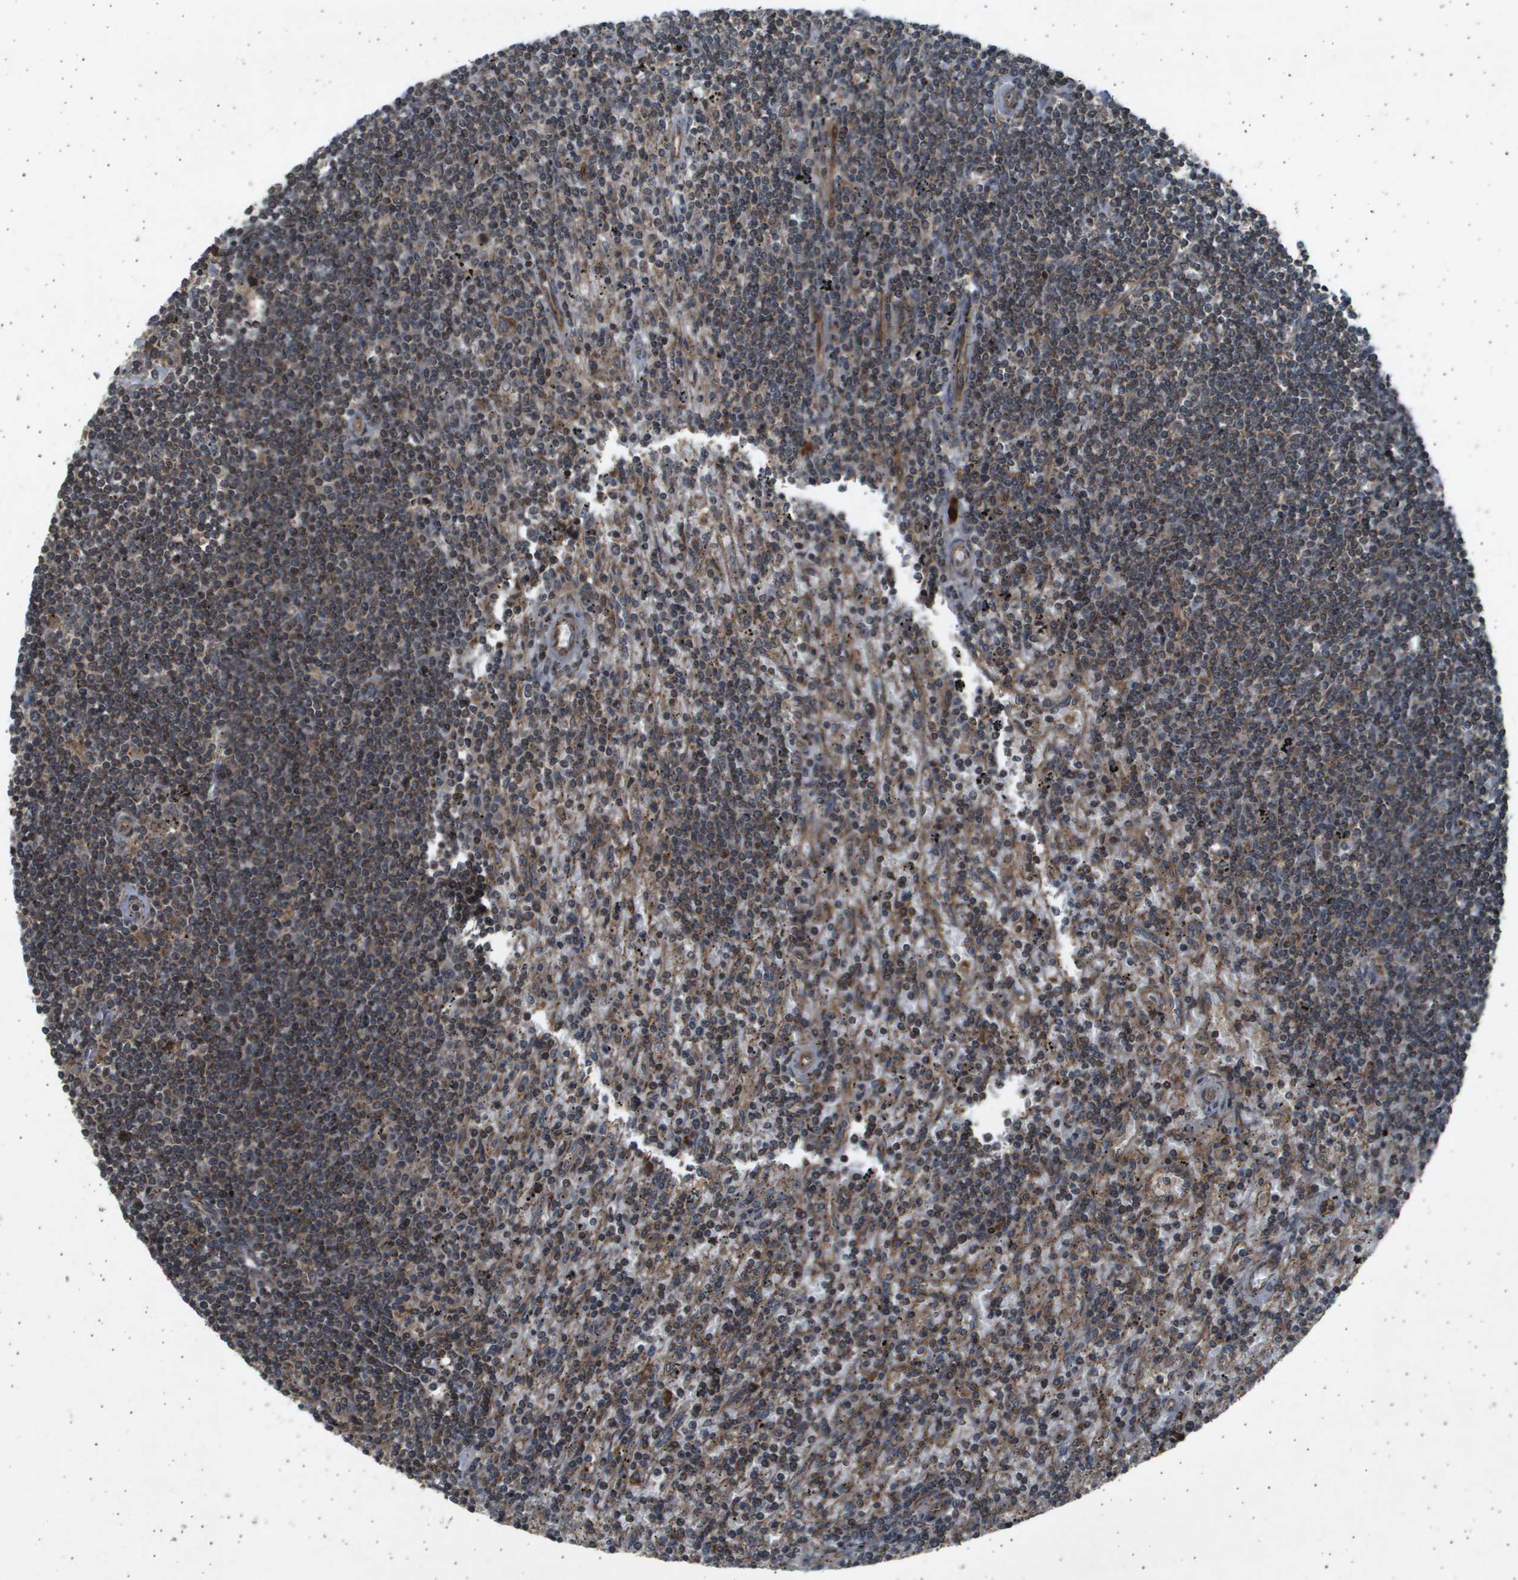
{"staining": {"intensity": "weak", "quantity": "25%-75%", "location": "cytoplasmic/membranous"}, "tissue": "lymphoma", "cell_type": "Tumor cells", "image_type": "cancer", "snomed": [{"axis": "morphology", "description": "Malignant lymphoma, non-Hodgkin's type, Low grade"}, {"axis": "topography", "description": "Spleen"}], "caption": "Tumor cells reveal weak cytoplasmic/membranous positivity in approximately 25%-75% of cells in lymphoma.", "gene": "TNRC6A", "patient": {"sex": "male", "age": 76}}